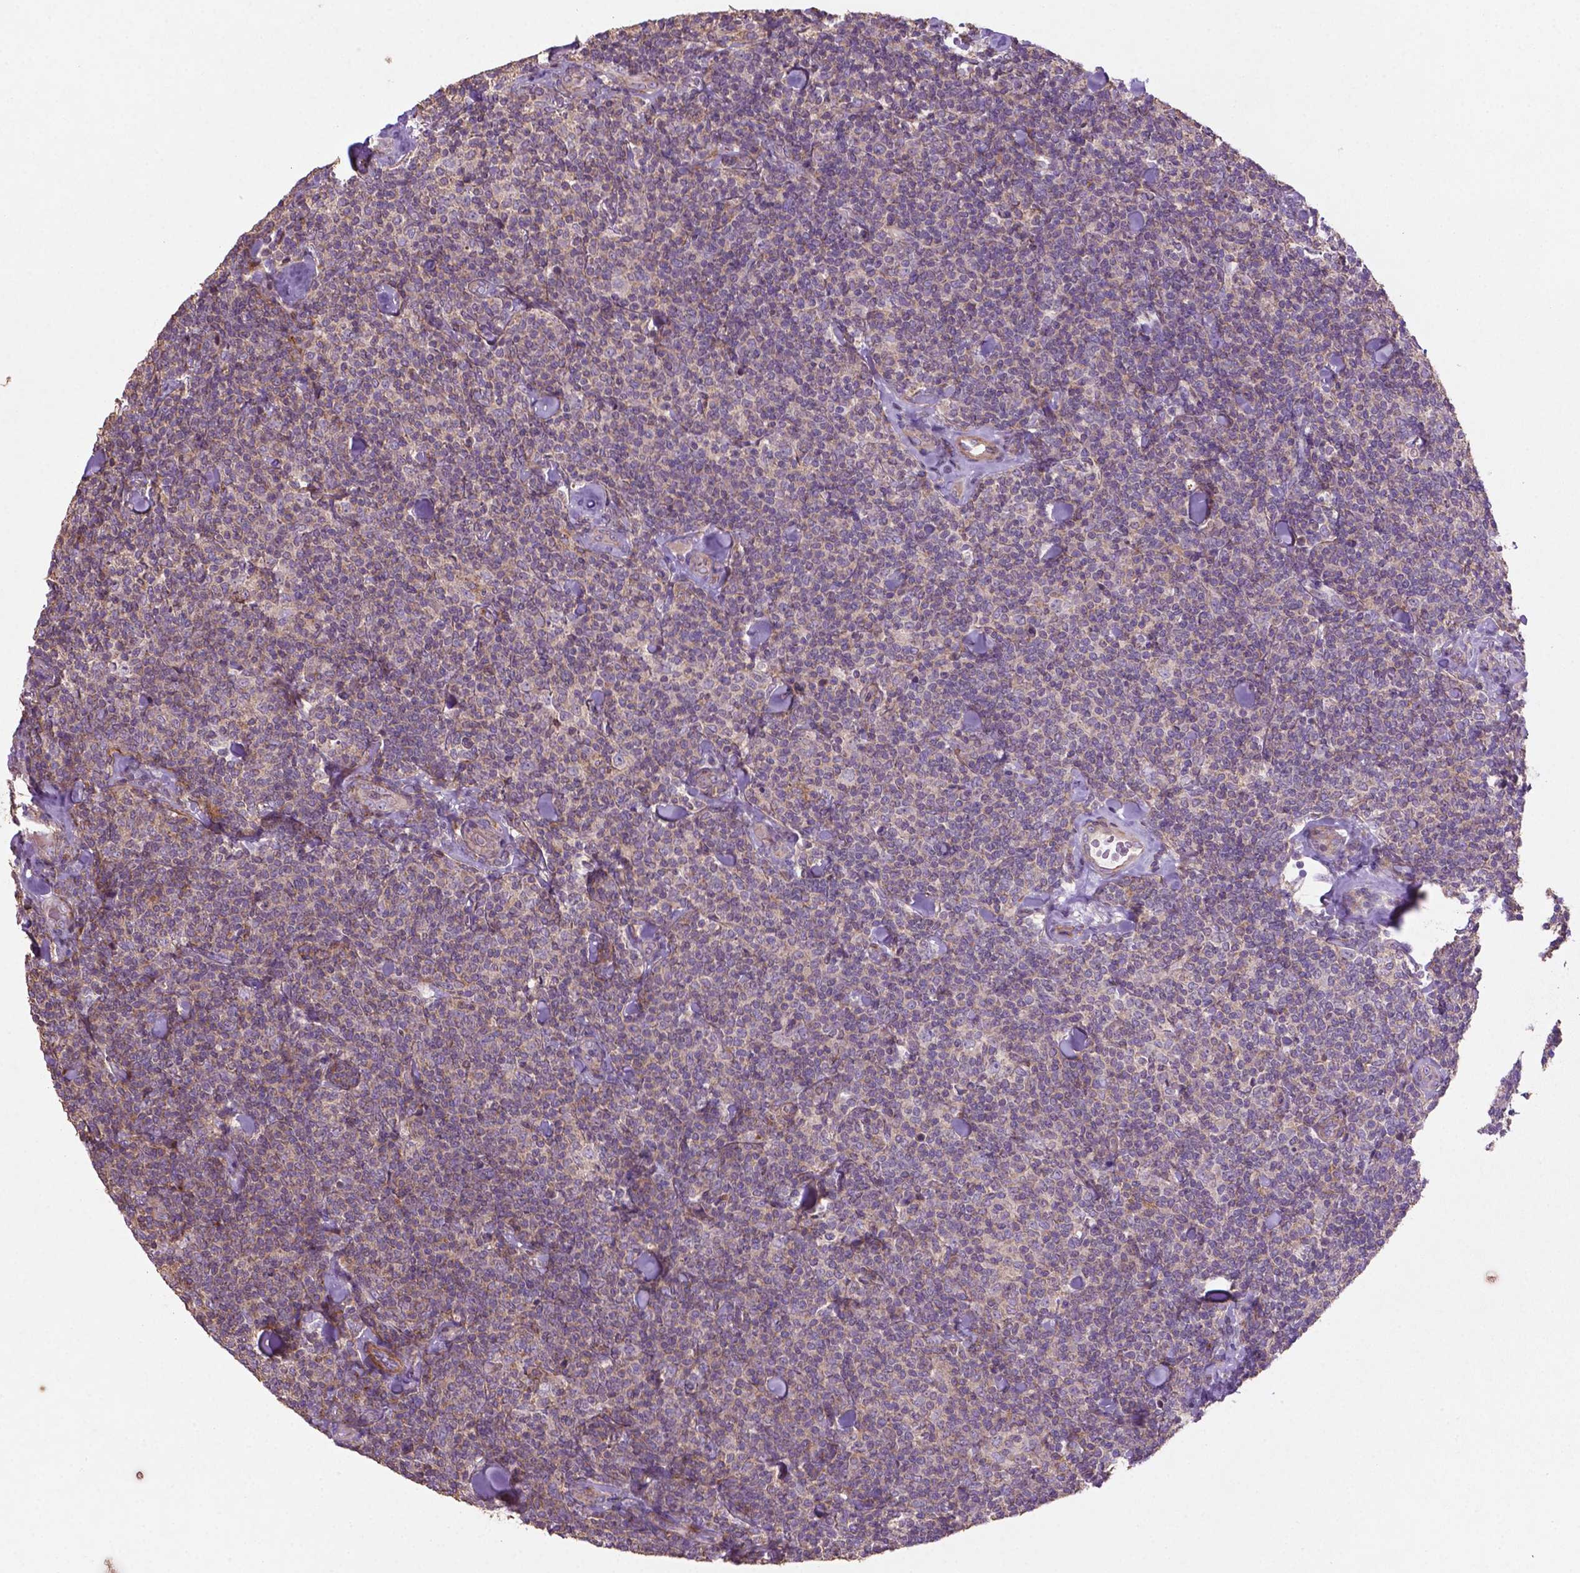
{"staining": {"intensity": "negative", "quantity": "none", "location": "none"}, "tissue": "lymphoma", "cell_type": "Tumor cells", "image_type": "cancer", "snomed": [{"axis": "morphology", "description": "Malignant lymphoma, non-Hodgkin's type, Low grade"}, {"axis": "topography", "description": "Lymph node"}], "caption": "The micrograph exhibits no staining of tumor cells in lymphoma.", "gene": "BMP4", "patient": {"sex": "female", "age": 56}}